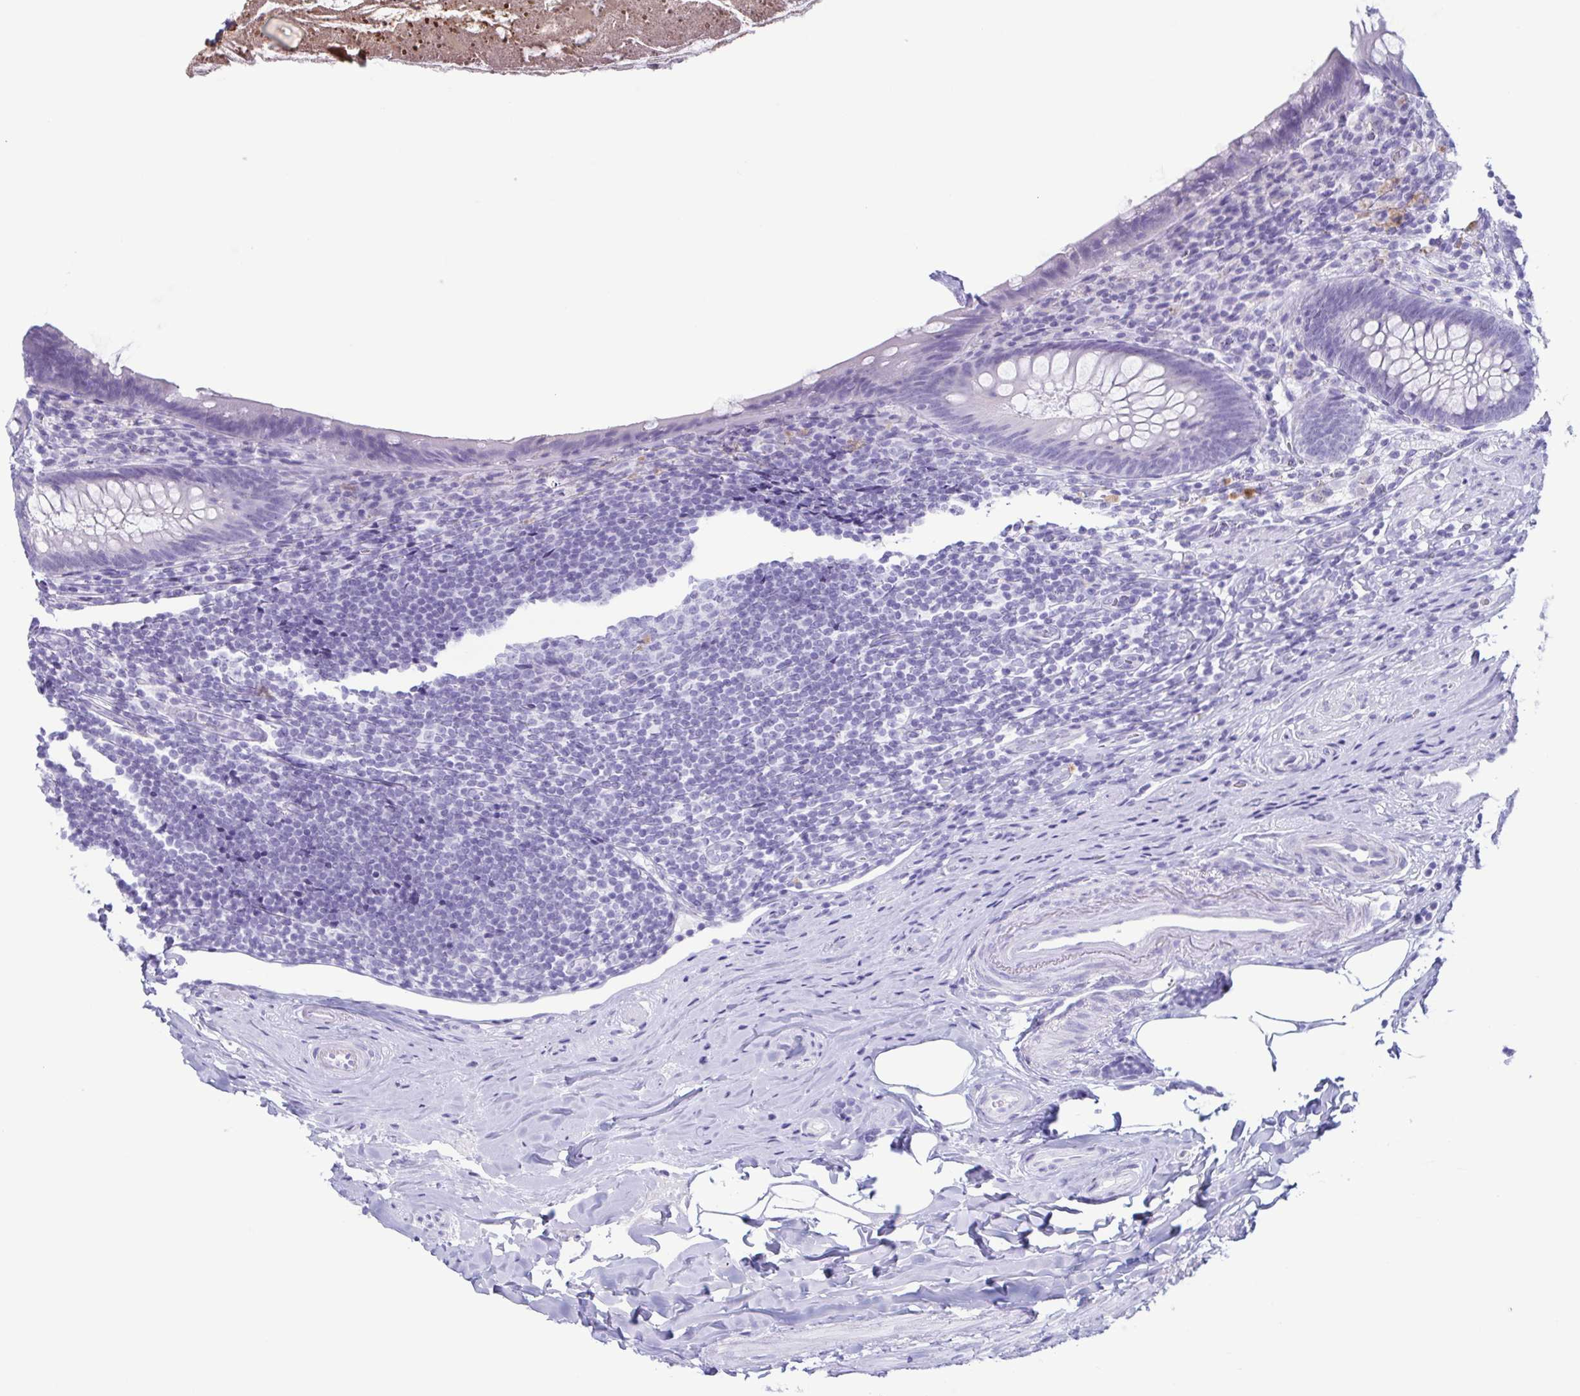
{"staining": {"intensity": "negative", "quantity": "none", "location": "none"}, "tissue": "appendix", "cell_type": "Glandular cells", "image_type": "normal", "snomed": [{"axis": "morphology", "description": "Normal tissue, NOS"}, {"axis": "topography", "description": "Appendix"}], "caption": "DAB immunohistochemical staining of unremarkable appendix shows no significant positivity in glandular cells.", "gene": "LTF", "patient": {"sex": "male", "age": 47}}